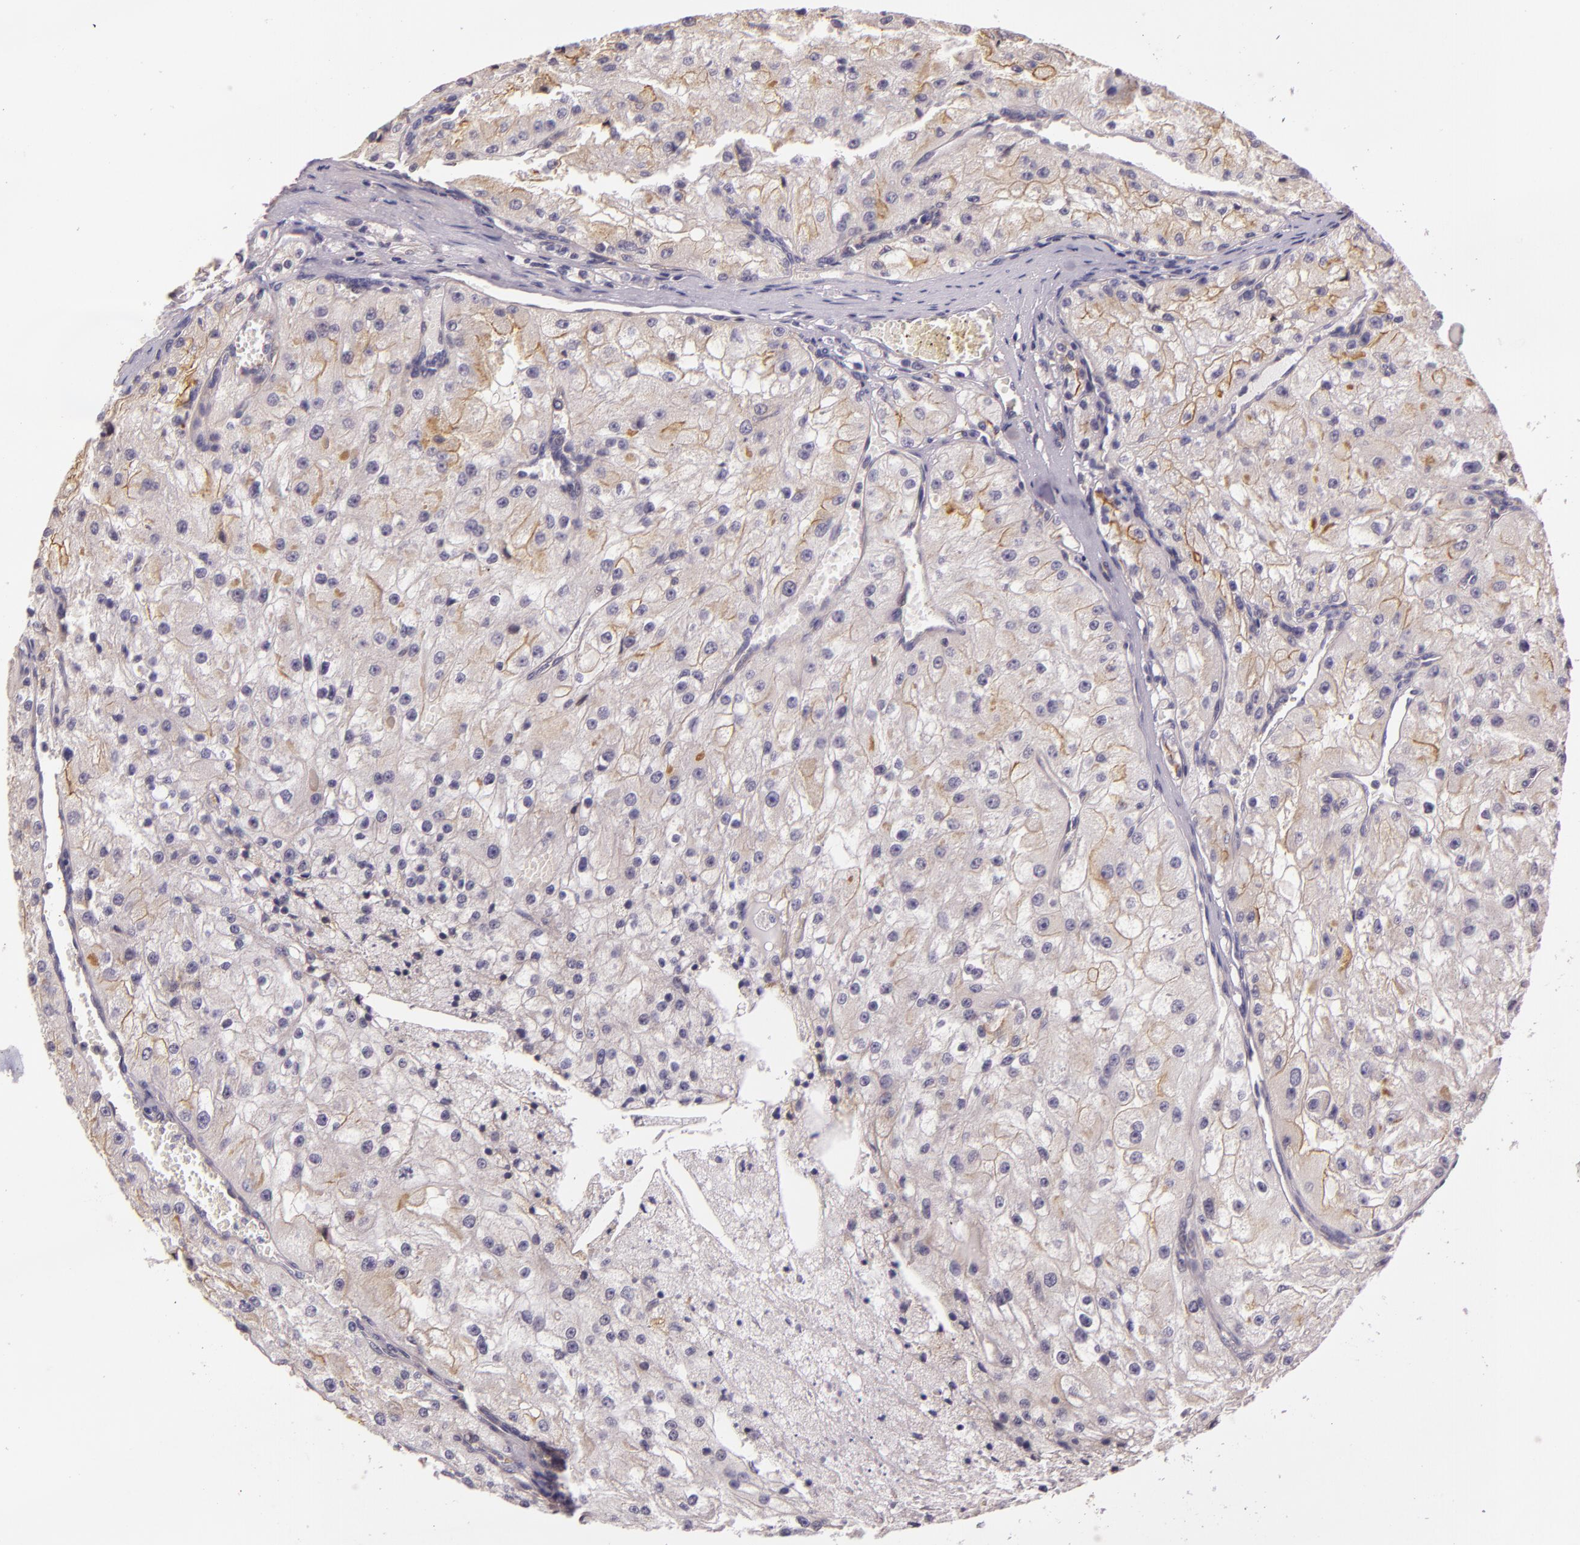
{"staining": {"intensity": "weak", "quantity": "25%-75%", "location": "cytoplasmic/membranous"}, "tissue": "renal cancer", "cell_type": "Tumor cells", "image_type": "cancer", "snomed": [{"axis": "morphology", "description": "Adenocarcinoma, NOS"}, {"axis": "topography", "description": "Kidney"}], "caption": "Protein staining of renal cancer tissue reveals weak cytoplasmic/membranous staining in approximately 25%-75% of tumor cells.", "gene": "ARMH4", "patient": {"sex": "female", "age": 74}}